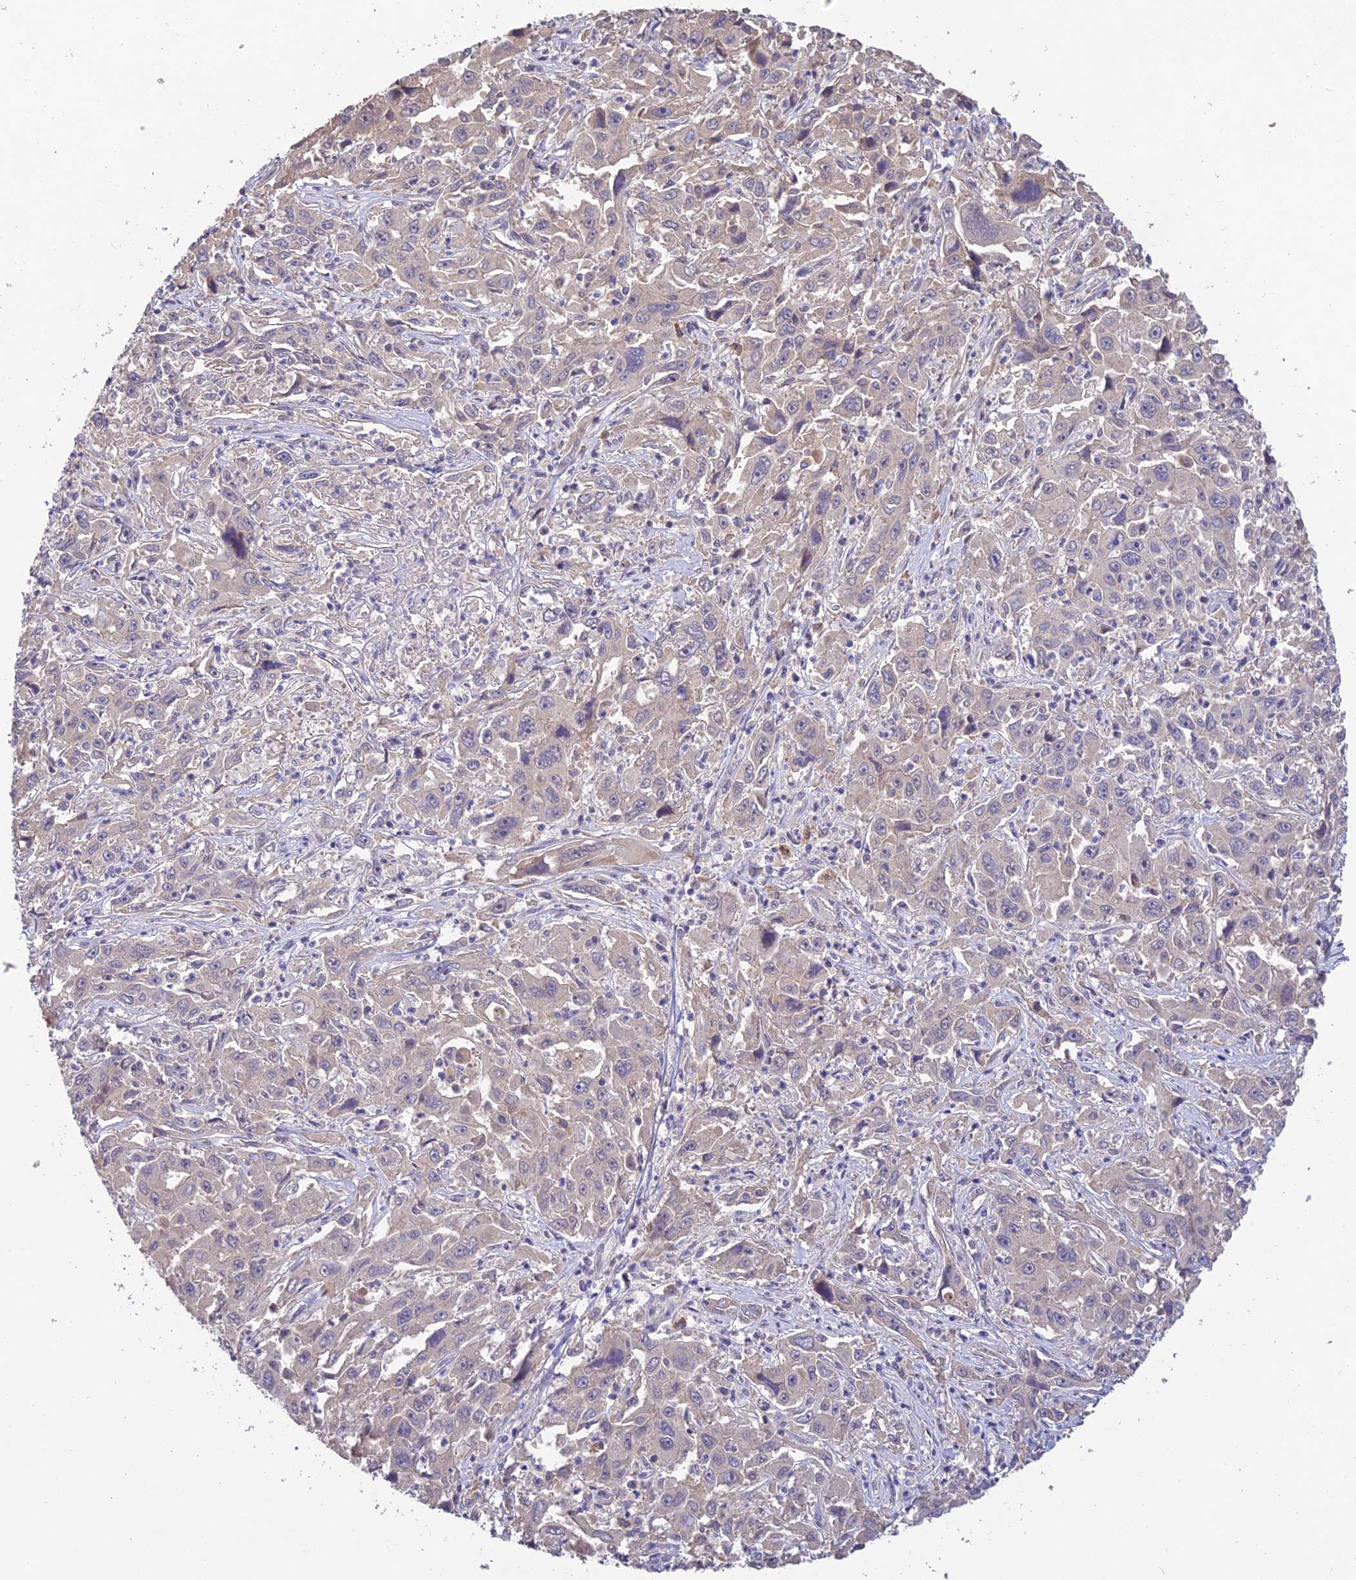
{"staining": {"intensity": "negative", "quantity": "none", "location": "none"}, "tissue": "liver cancer", "cell_type": "Tumor cells", "image_type": "cancer", "snomed": [{"axis": "morphology", "description": "Carcinoma, Hepatocellular, NOS"}, {"axis": "topography", "description": "Liver"}], "caption": "Protein analysis of liver hepatocellular carcinoma shows no significant staining in tumor cells.", "gene": "DENND5B", "patient": {"sex": "male", "age": 63}}